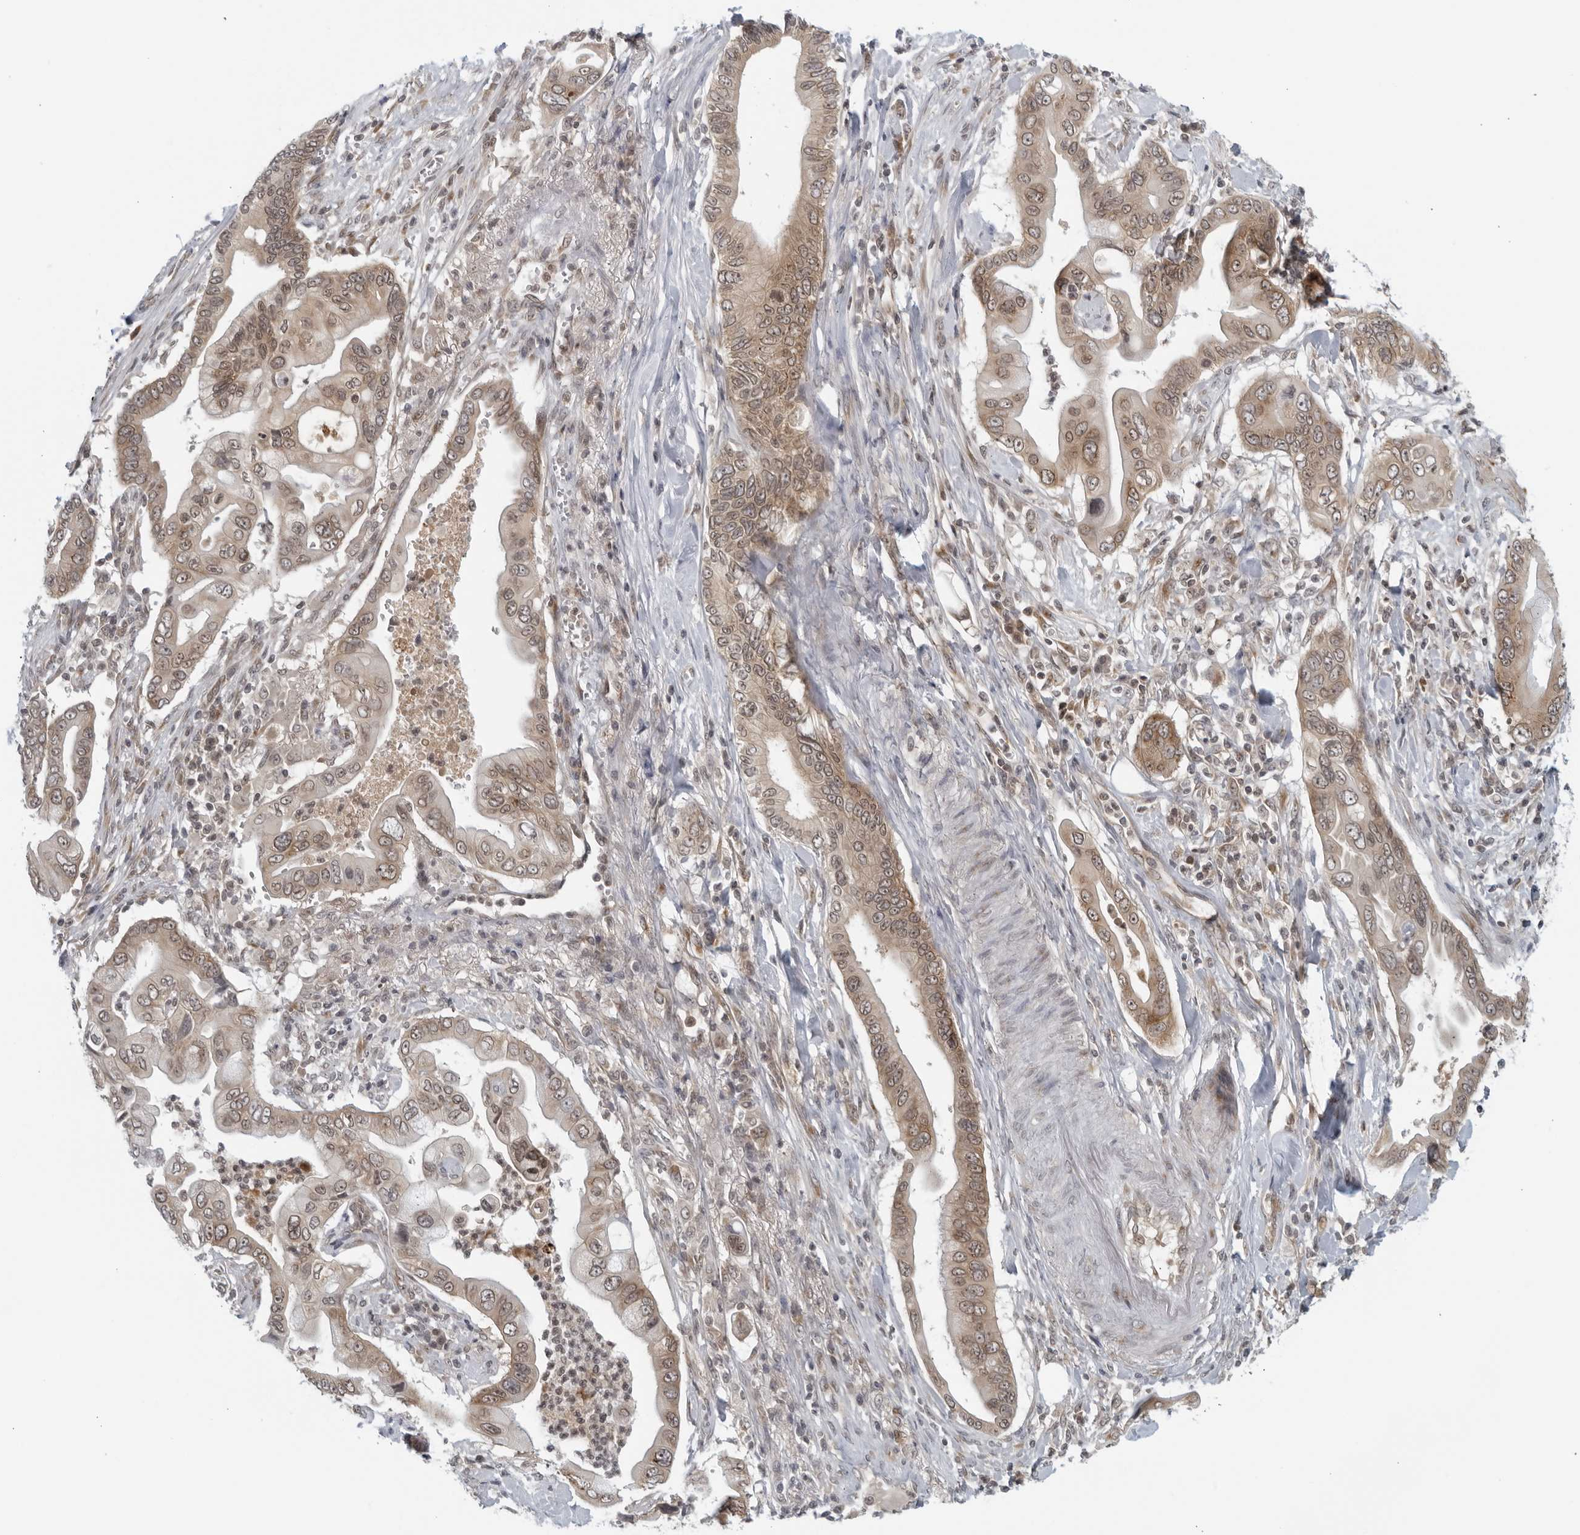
{"staining": {"intensity": "moderate", "quantity": ">75%", "location": "cytoplasmic/membranous,nuclear"}, "tissue": "pancreatic cancer", "cell_type": "Tumor cells", "image_type": "cancer", "snomed": [{"axis": "morphology", "description": "Adenocarcinoma, NOS"}, {"axis": "topography", "description": "Pancreas"}], "caption": "A high-resolution photomicrograph shows IHC staining of pancreatic cancer, which exhibits moderate cytoplasmic/membranous and nuclear positivity in approximately >75% of tumor cells.", "gene": "RC3H1", "patient": {"sex": "male", "age": 78}}